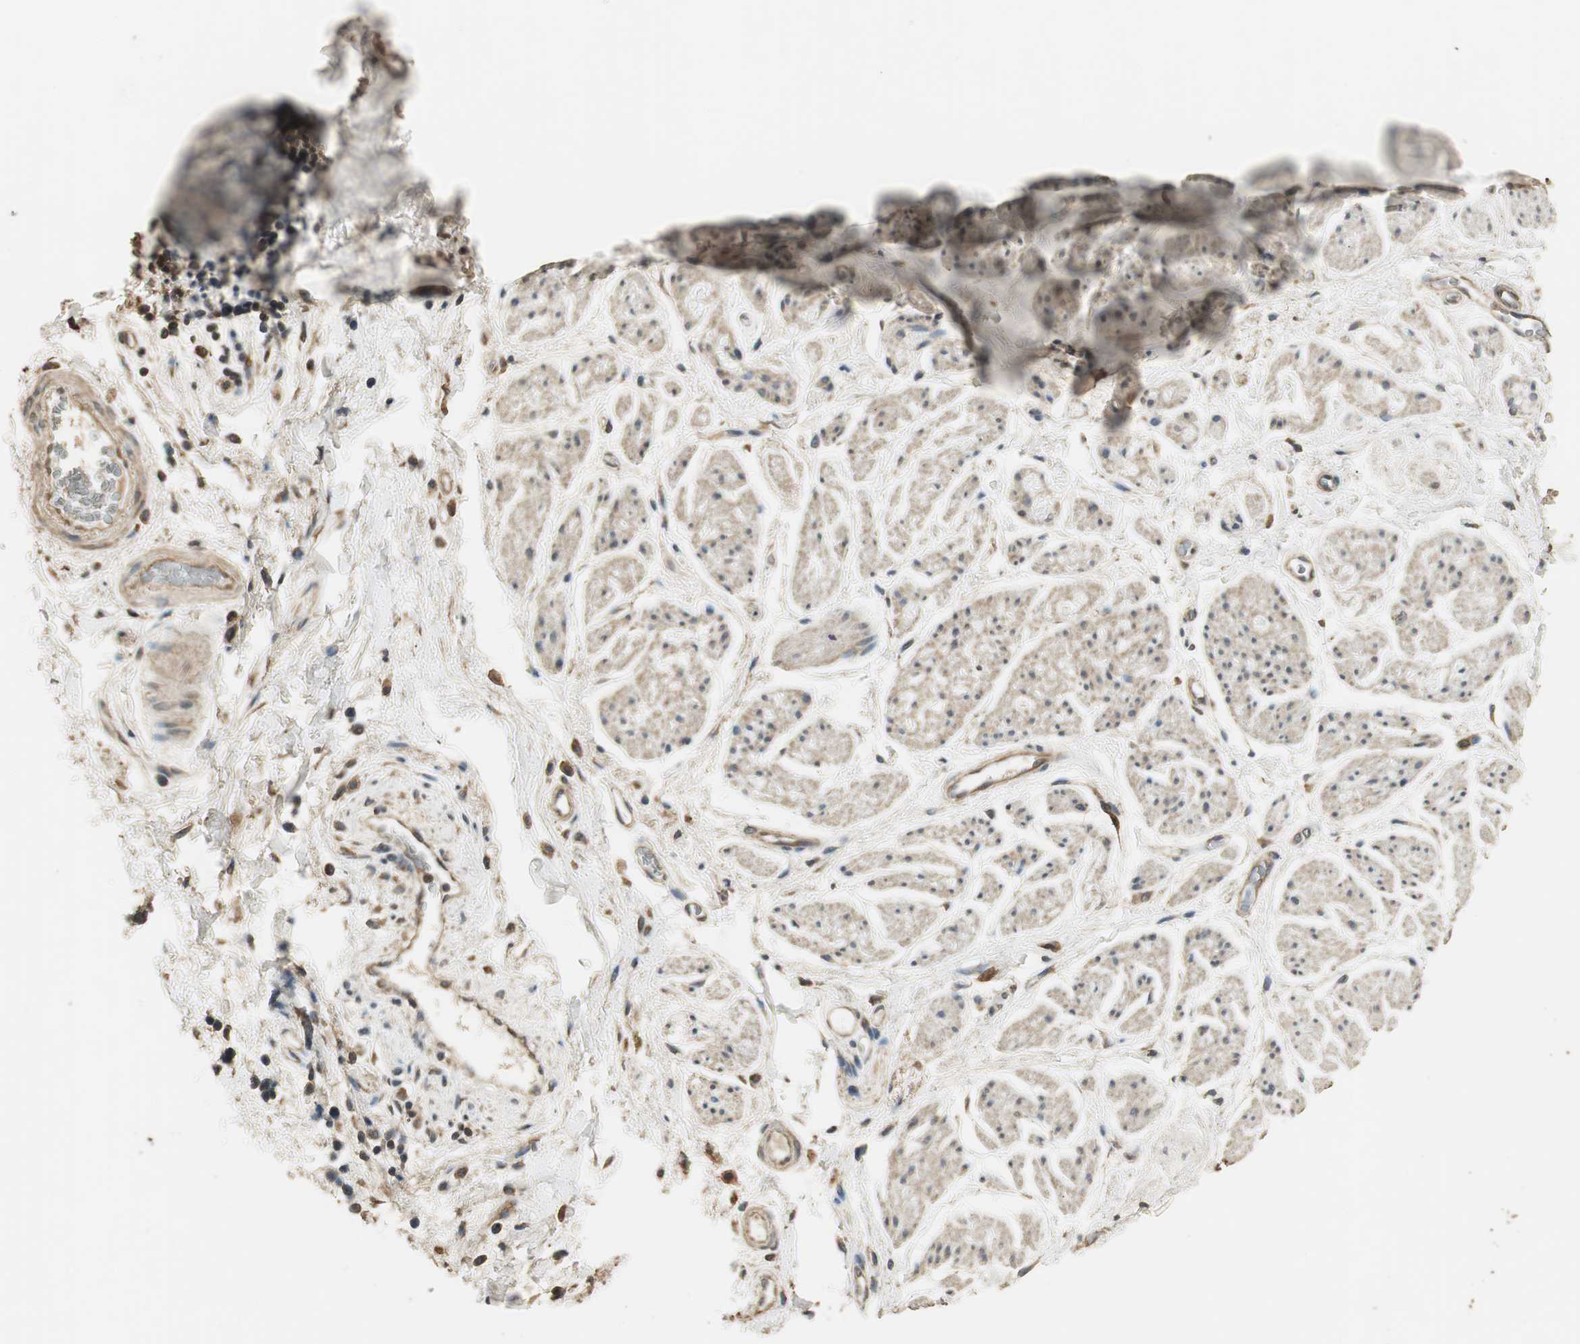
{"staining": {"intensity": "moderate", "quantity": "25%-75%", "location": "cytoplasmic/membranous"}, "tissue": "adipose tissue", "cell_type": "Adipocytes", "image_type": "normal", "snomed": [{"axis": "morphology", "description": "Normal tissue, NOS"}, {"axis": "topography", "description": "Soft tissue"}, {"axis": "topography", "description": "Peripheral nerve tissue"}], "caption": "Moderate cytoplasmic/membranous expression for a protein is identified in about 25%-75% of adipocytes of normal adipose tissue using IHC.", "gene": "TMPRSS4", "patient": {"sex": "female", "age": 71}}